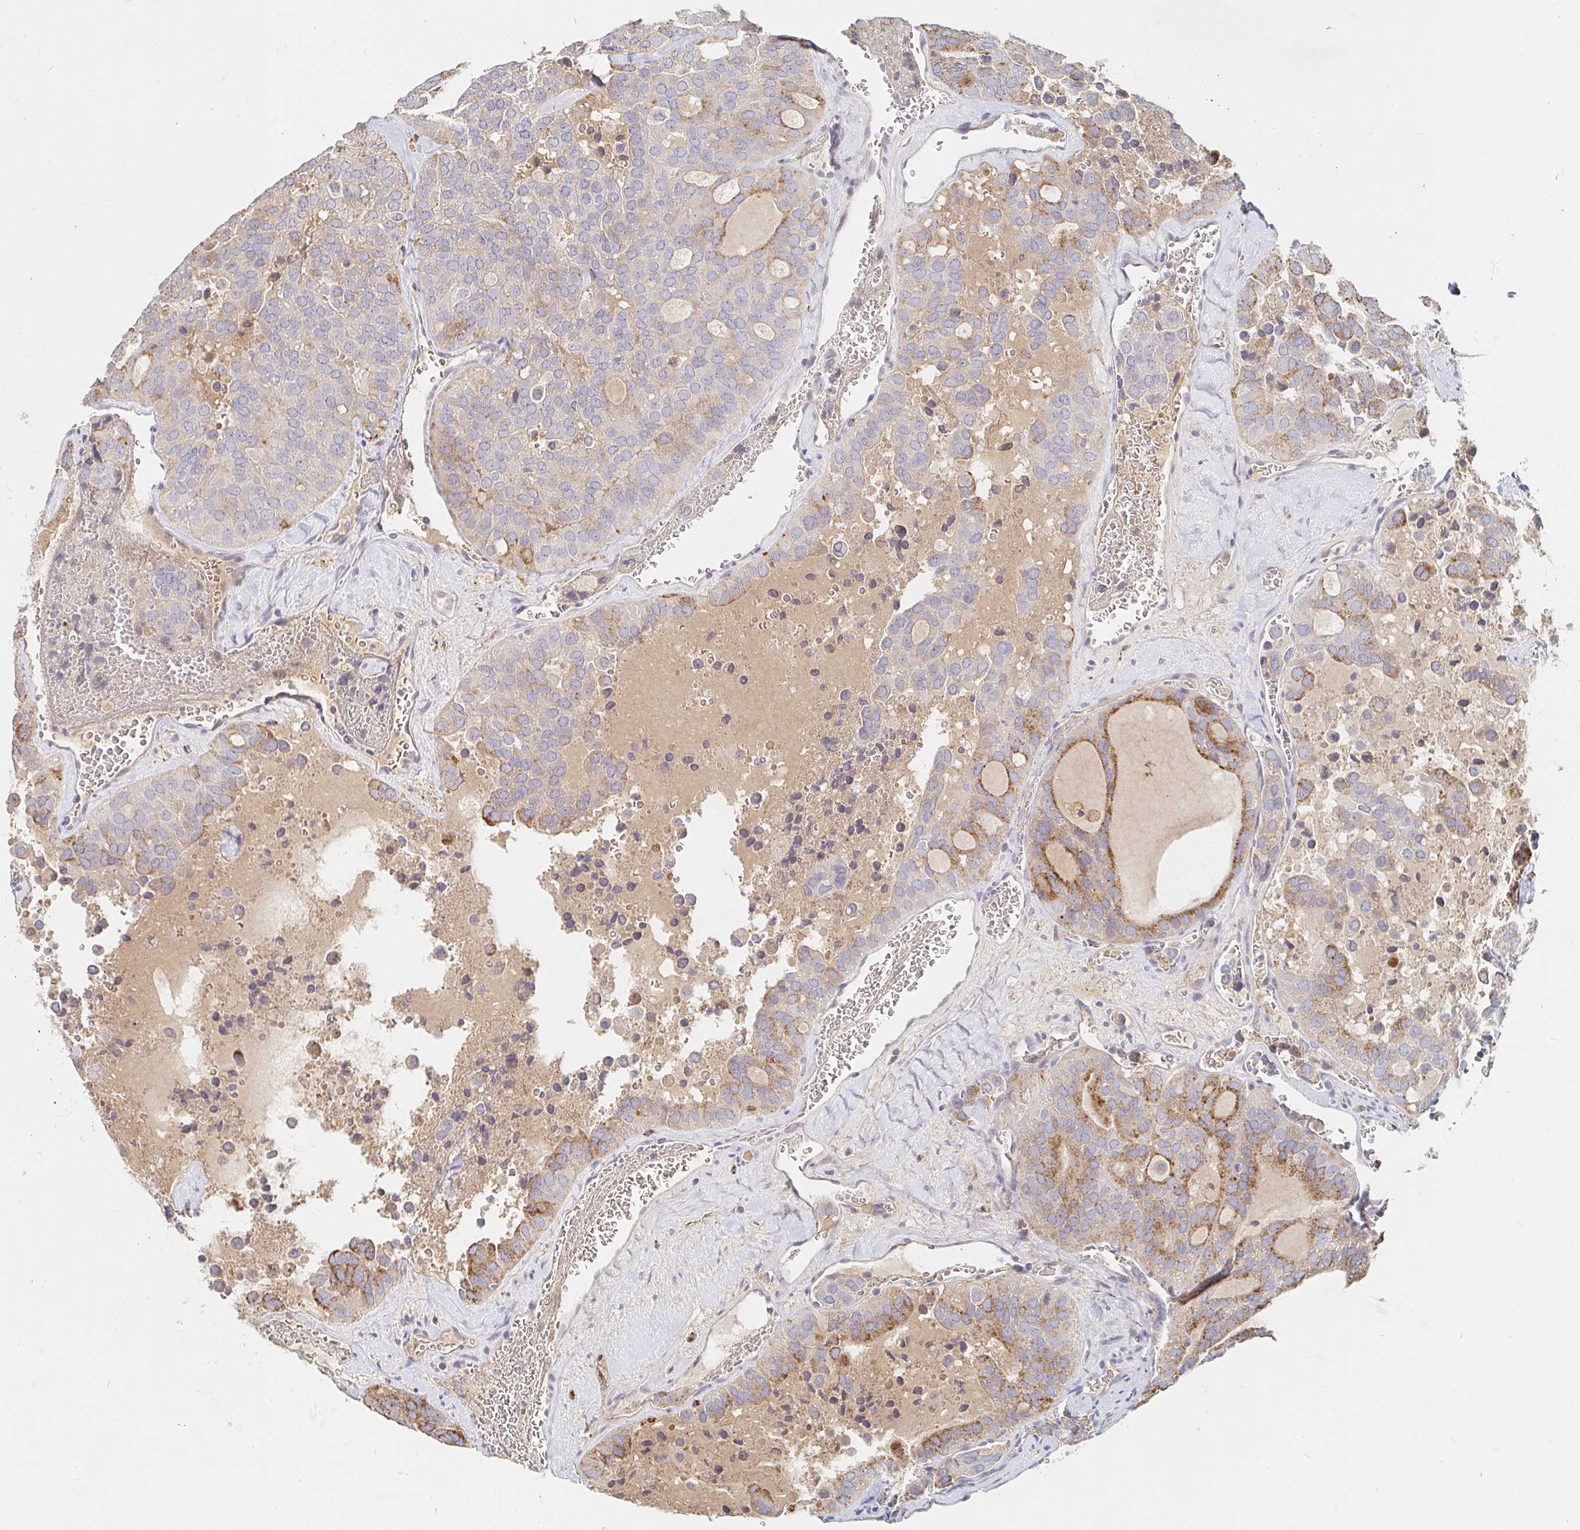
{"staining": {"intensity": "moderate", "quantity": "<25%", "location": "cytoplasmic/membranous"}, "tissue": "thyroid cancer", "cell_type": "Tumor cells", "image_type": "cancer", "snomed": [{"axis": "morphology", "description": "Follicular adenoma carcinoma, NOS"}, {"axis": "topography", "description": "Thyroid gland"}], "caption": "Moderate cytoplasmic/membranous expression for a protein is present in about <25% of tumor cells of follicular adenoma carcinoma (thyroid) using IHC.", "gene": "NME9", "patient": {"sex": "male", "age": 75}}